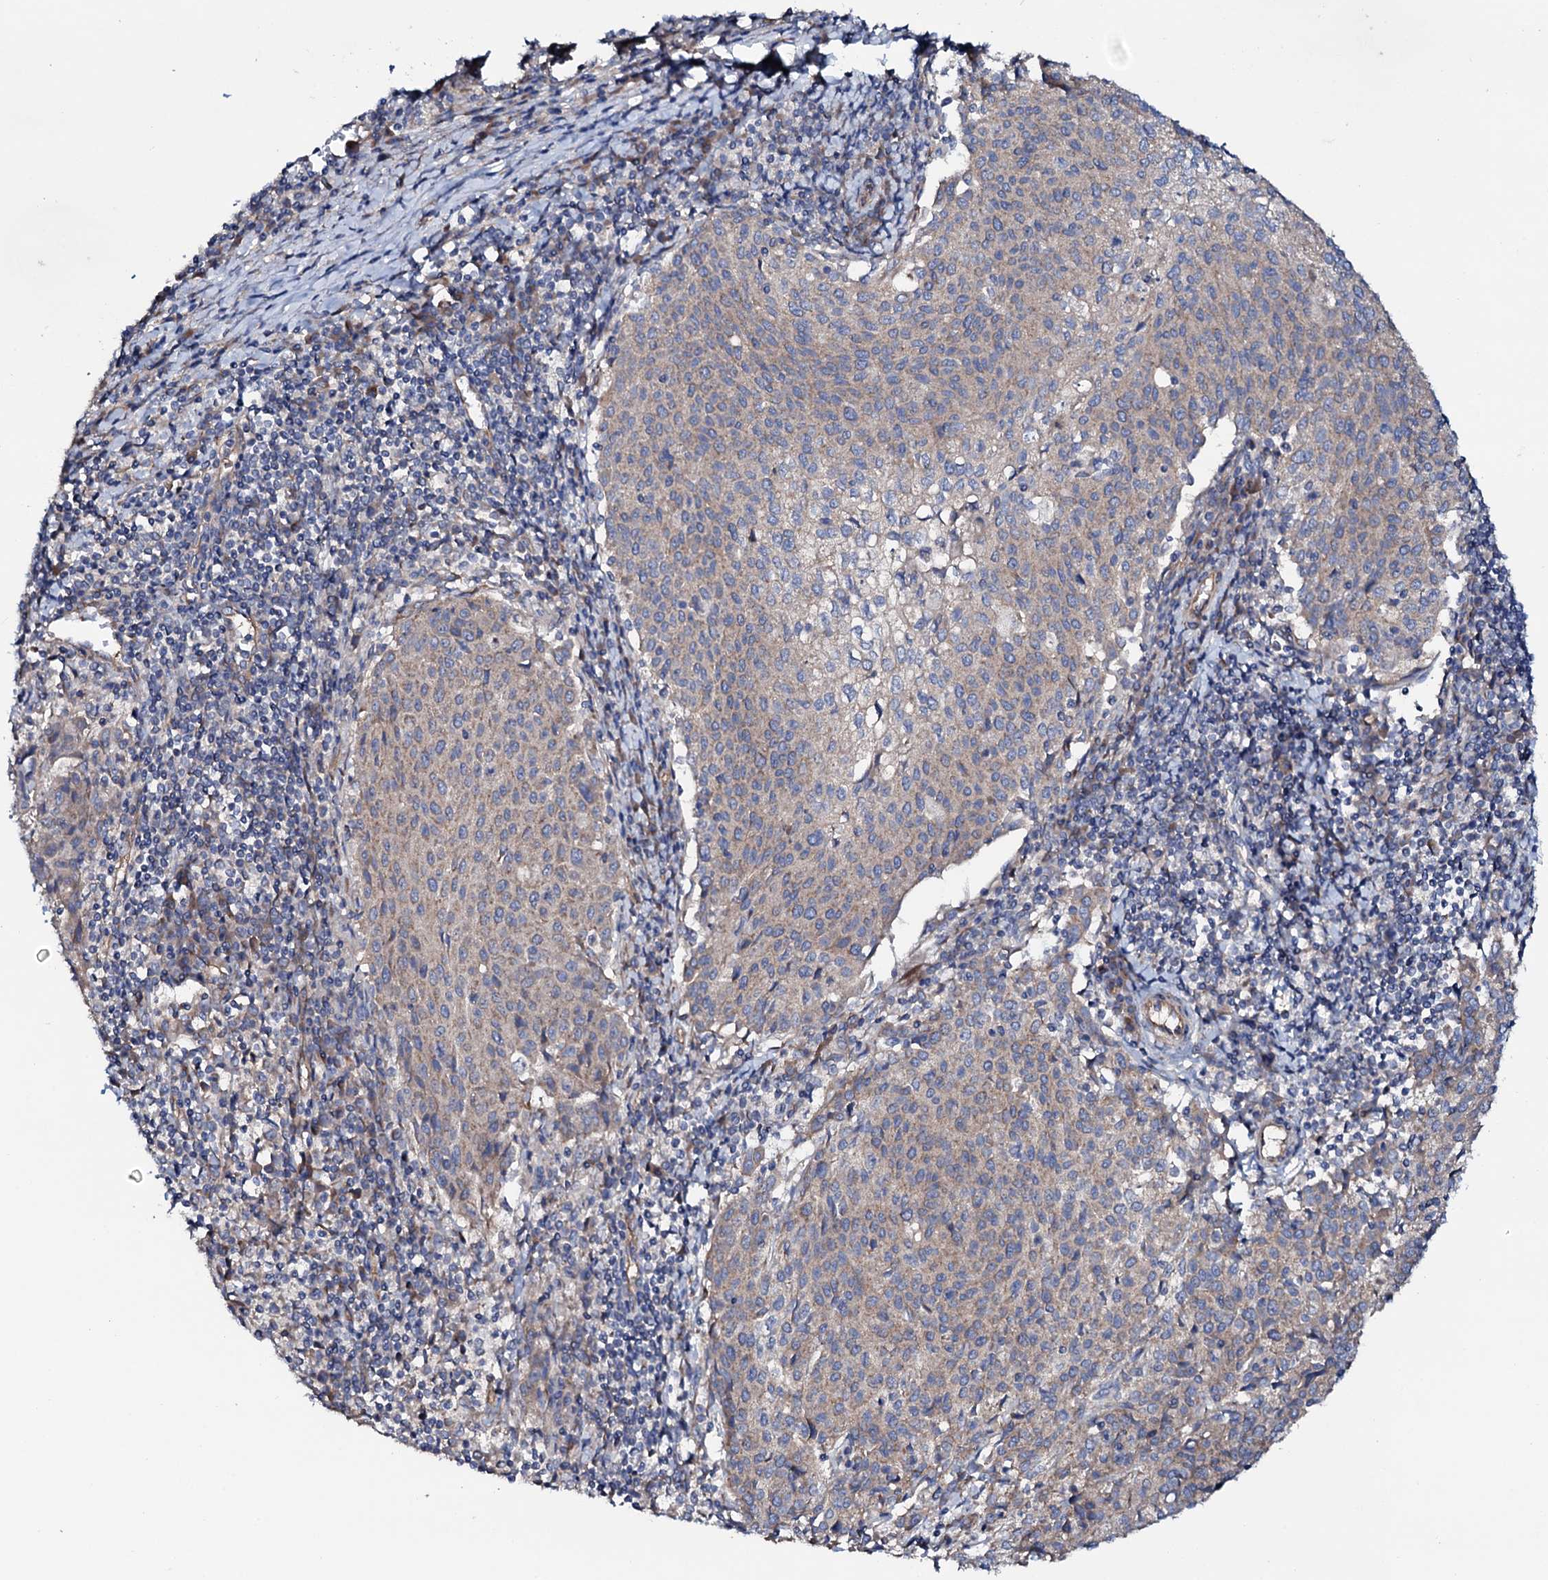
{"staining": {"intensity": "weak", "quantity": "25%-75%", "location": "cytoplasmic/membranous"}, "tissue": "cervical cancer", "cell_type": "Tumor cells", "image_type": "cancer", "snomed": [{"axis": "morphology", "description": "Squamous cell carcinoma, NOS"}, {"axis": "topography", "description": "Cervix"}], "caption": "The micrograph reveals staining of cervical cancer (squamous cell carcinoma), revealing weak cytoplasmic/membranous protein positivity (brown color) within tumor cells.", "gene": "STARD13", "patient": {"sex": "female", "age": 46}}